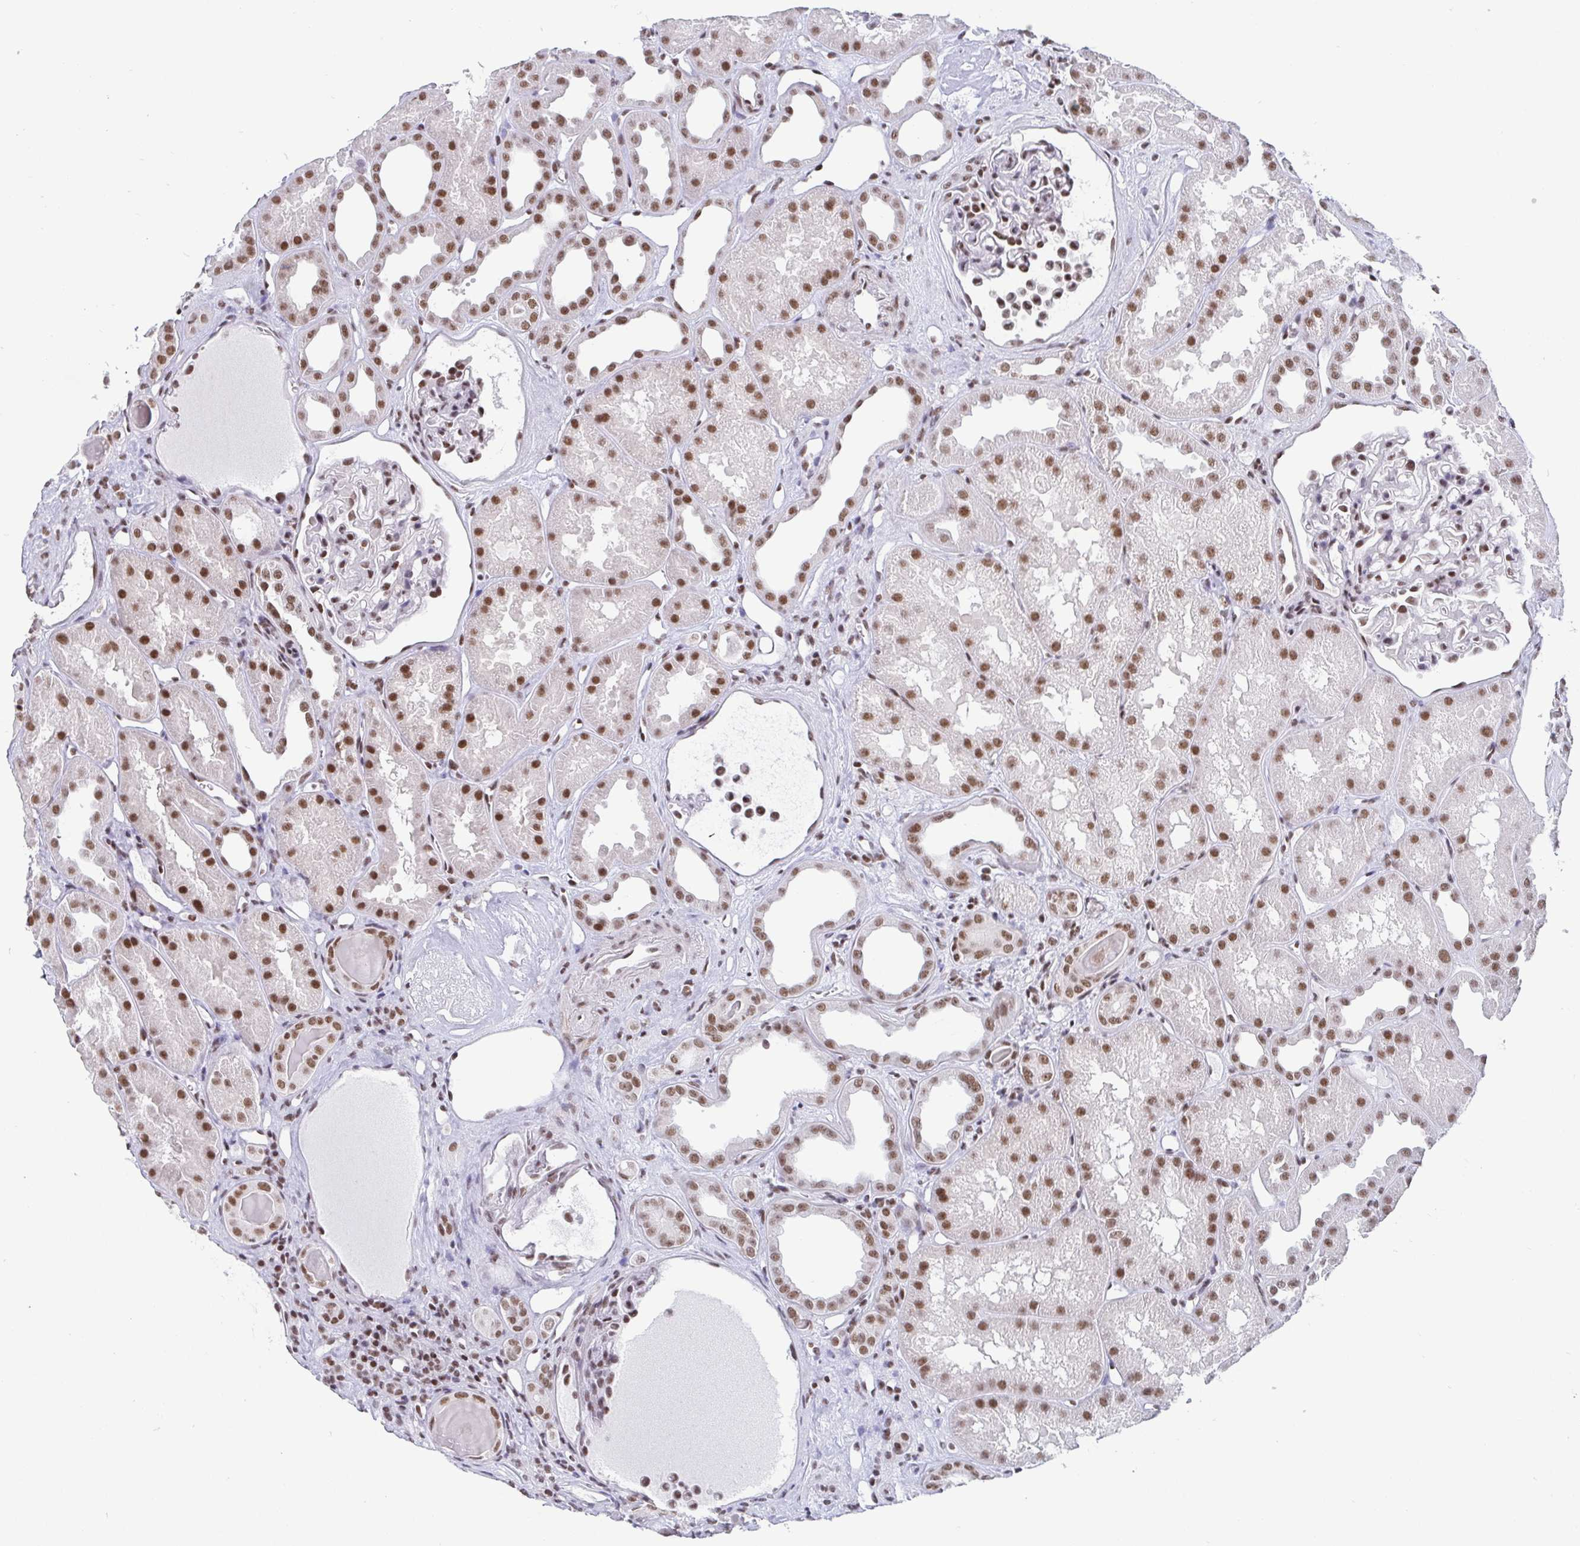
{"staining": {"intensity": "moderate", "quantity": "25%-75%", "location": "nuclear"}, "tissue": "kidney", "cell_type": "Cells in glomeruli", "image_type": "normal", "snomed": [{"axis": "morphology", "description": "Normal tissue, NOS"}, {"axis": "topography", "description": "Kidney"}], "caption": "Protein positivity by IHC demonstrates moderate nuclear positivity in about 25%-75% of cells in glomeruli in normal kidney. Immunohistochemistry stains the protein in brown and the nuclei are stained blue.", "gene": "CTCF", "patient": {"sex": "male", "age": 61}}